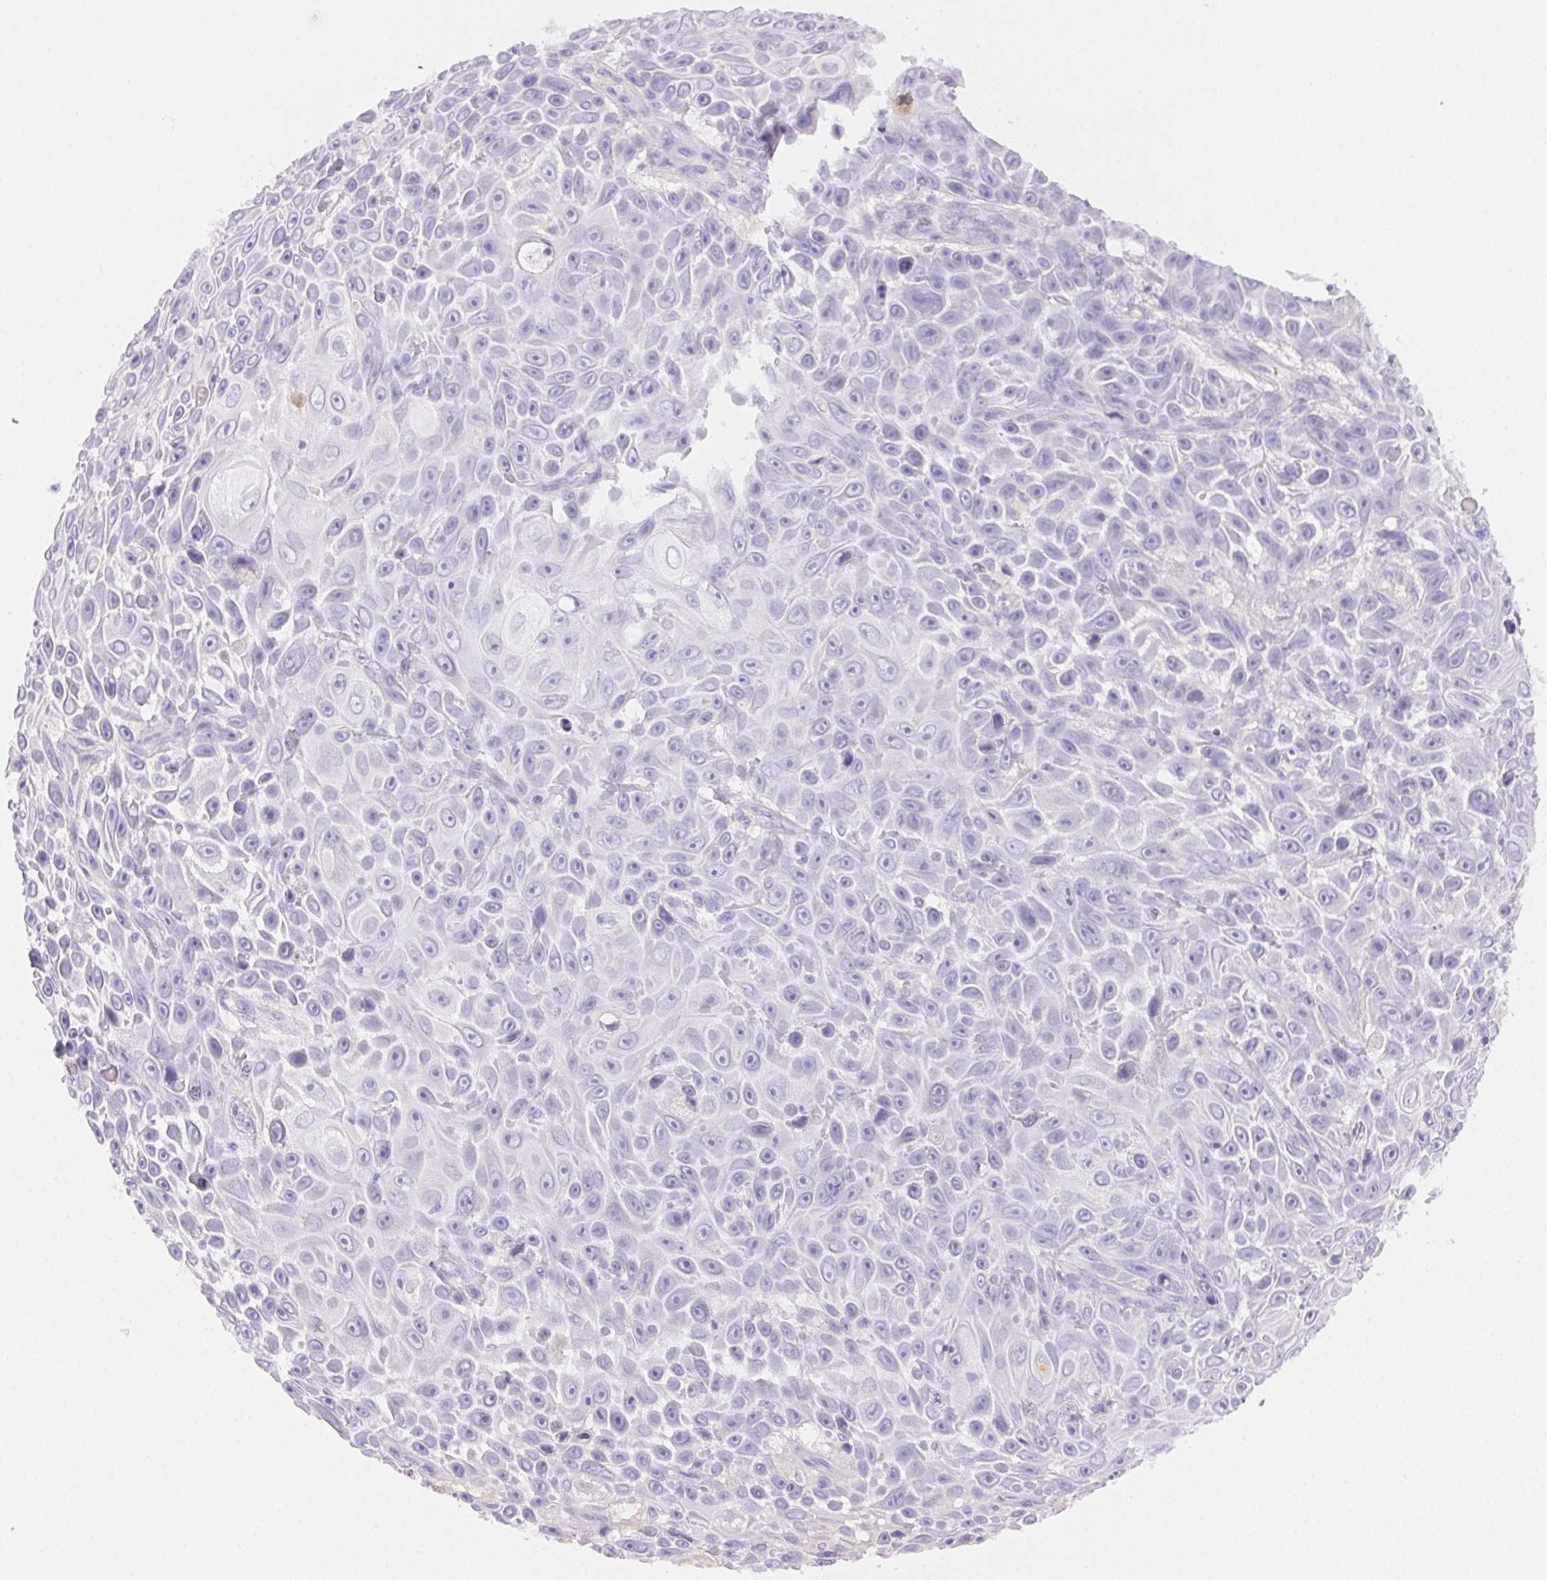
{"staining": {"intensity": "negative", "quantity": "none", "location": "none"}, "tissue": "skin cancer", "cell_type": "Tumor cells", "image_type": "cancer", "snomed": [{"axis": "morphology", "description": "Squamous cell carcinoma, NOS"}, {"axis": "topography", "description": "Skin"}], "caption": "High magnification brightfield microscopy of skin cancer (squamous cell carcinoma) stained with DAB (3,3'-diaminobenzidine) (brown) and counterstained with hematoxylin (blue): tumor cells show no significant staining.", "gene": "PADI4", "patient": {"sex": "male", "age": 82}}